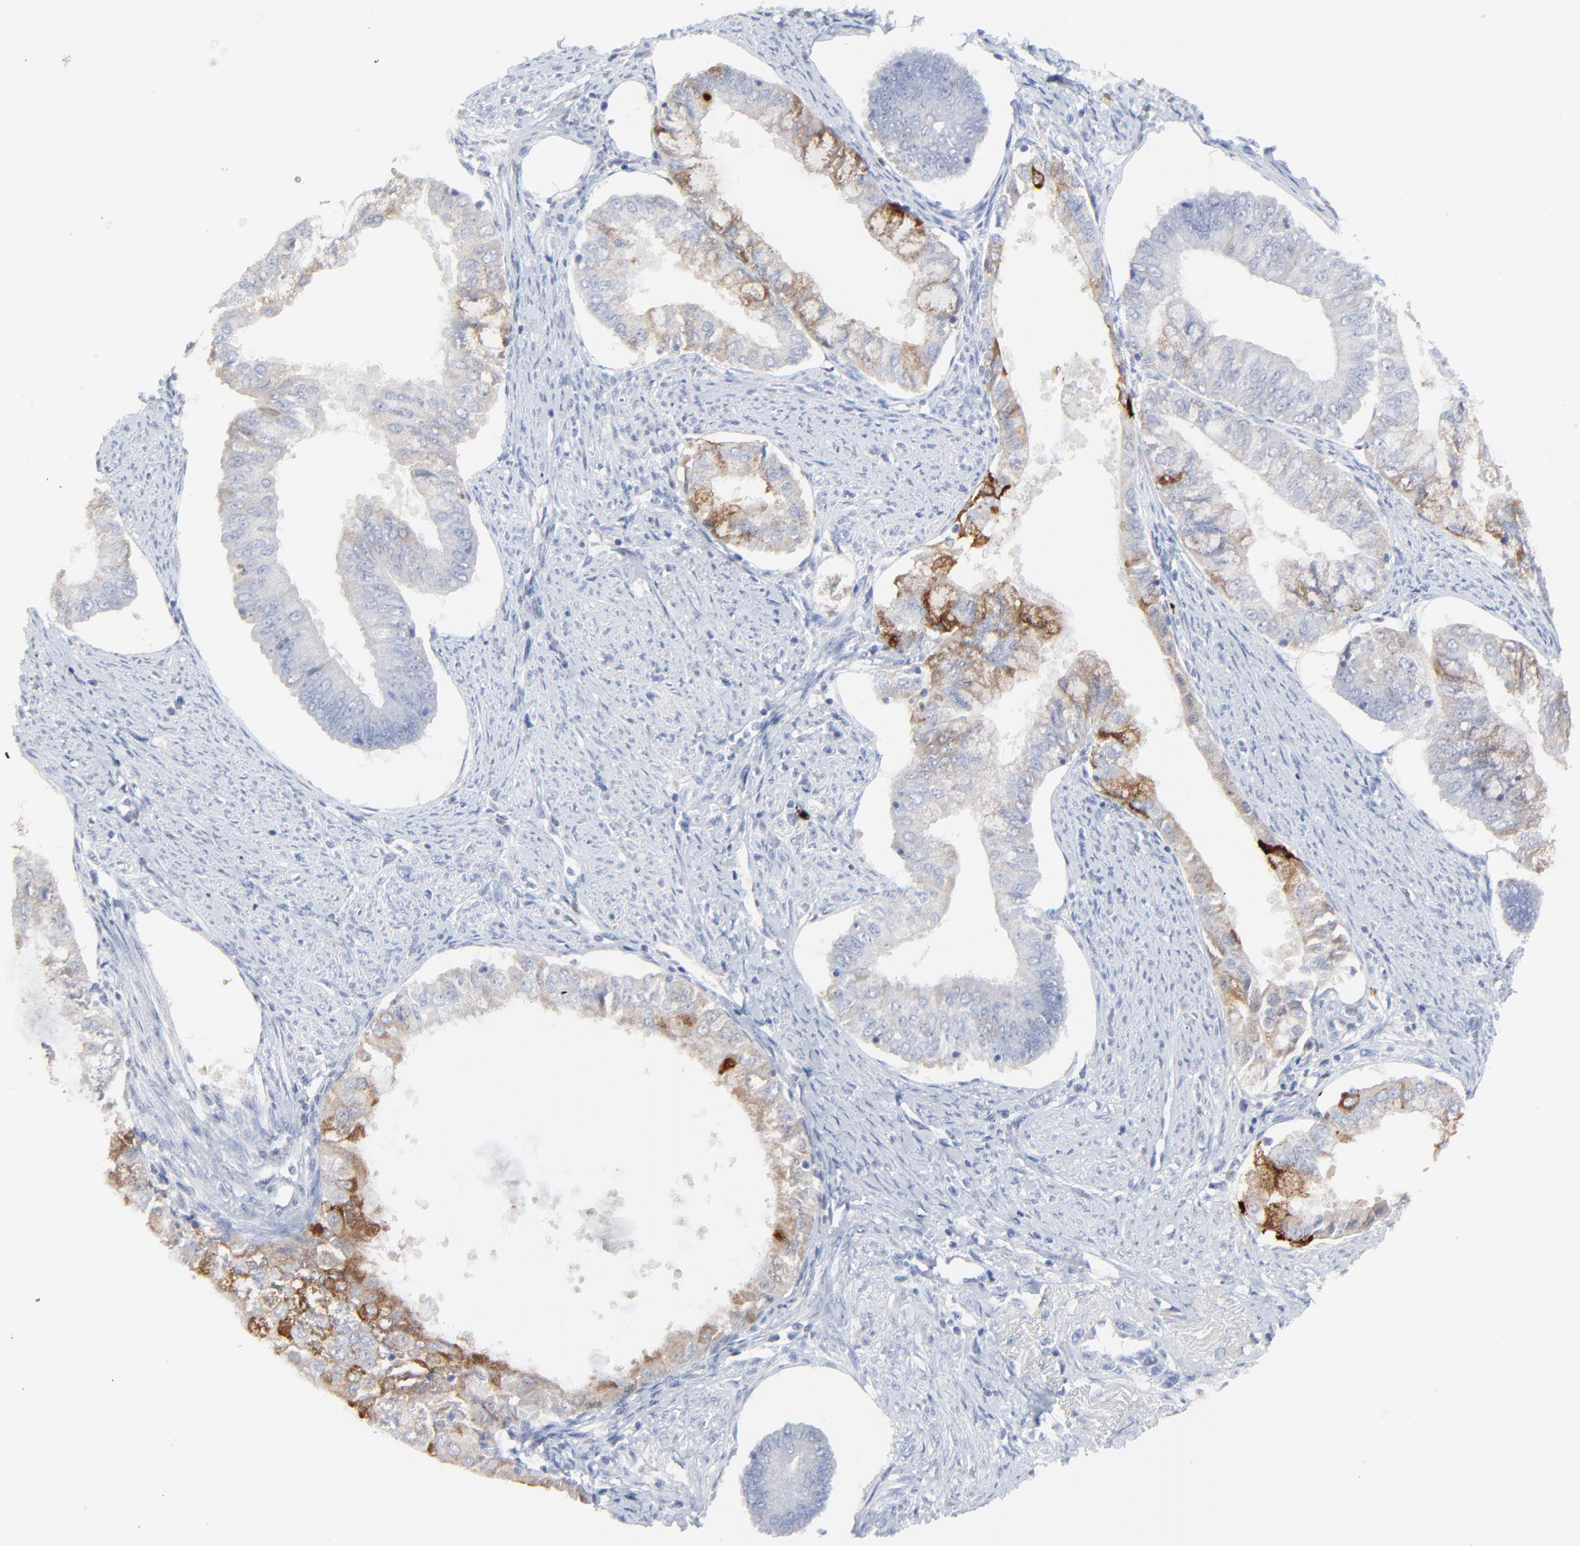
{"staining": {"intensity": "moderate", "quantity": "25%-75%", "location": "cytoplasmic/membranous"}, "tissue": "endometrial cancer", "cell_type": "Tumor cells", "image_type": "cancer", "snomed": [{"axis": "morphology", "description": "Adenocarcinoma, NOS"}, {"axis": "topography", "description": "Endometrium"}], "caption": "IHC micrograph of human endometrial cancer (adenocarcinoma) stained for a protein (brown), which reveals medium levels of moderate cytoplasmic/membranous expression in approximately 25%-75% of tumor cells.", "gene": "LCN2", "patient": {"sex": "female", "age": 76}}